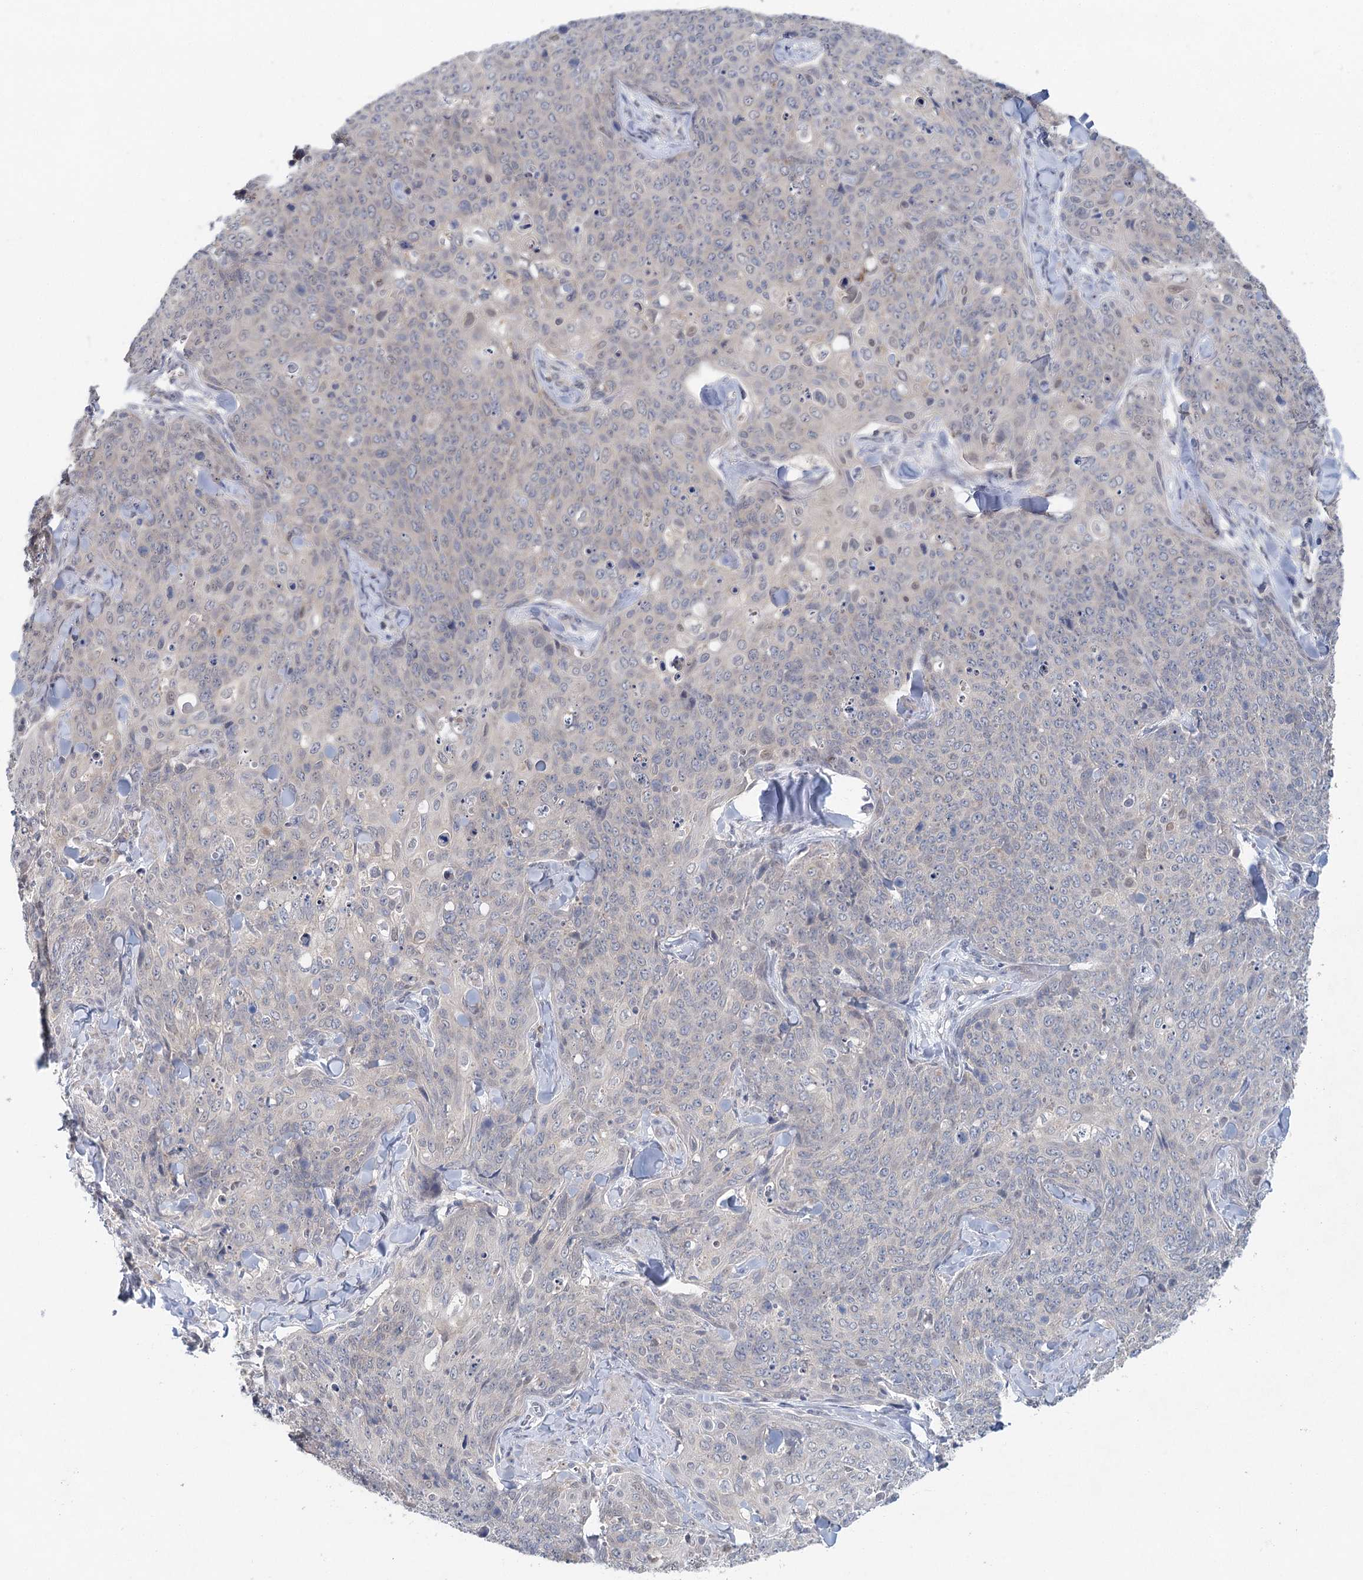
{"staining": {"intensity": "negative", "quantity": "none", "location": "none"}, "tissue": "skin cancer", "cell_type": "Tumor cells", "image_type": "cancer", "snomed": [{"axis": "morphology", "description": "Squamous cell carcinoma, NOS"}, {"axis": "topography", "description": "Skin"}, {"axis": "topography", "description": "Vulva"}], "caption": "Human skin cancer stained for a protein using immunohistochemistry (IHC) shows no positivity in tumor cells.", "gene": "BLTP1", "patient": {"sex": "female", "age": 85}}